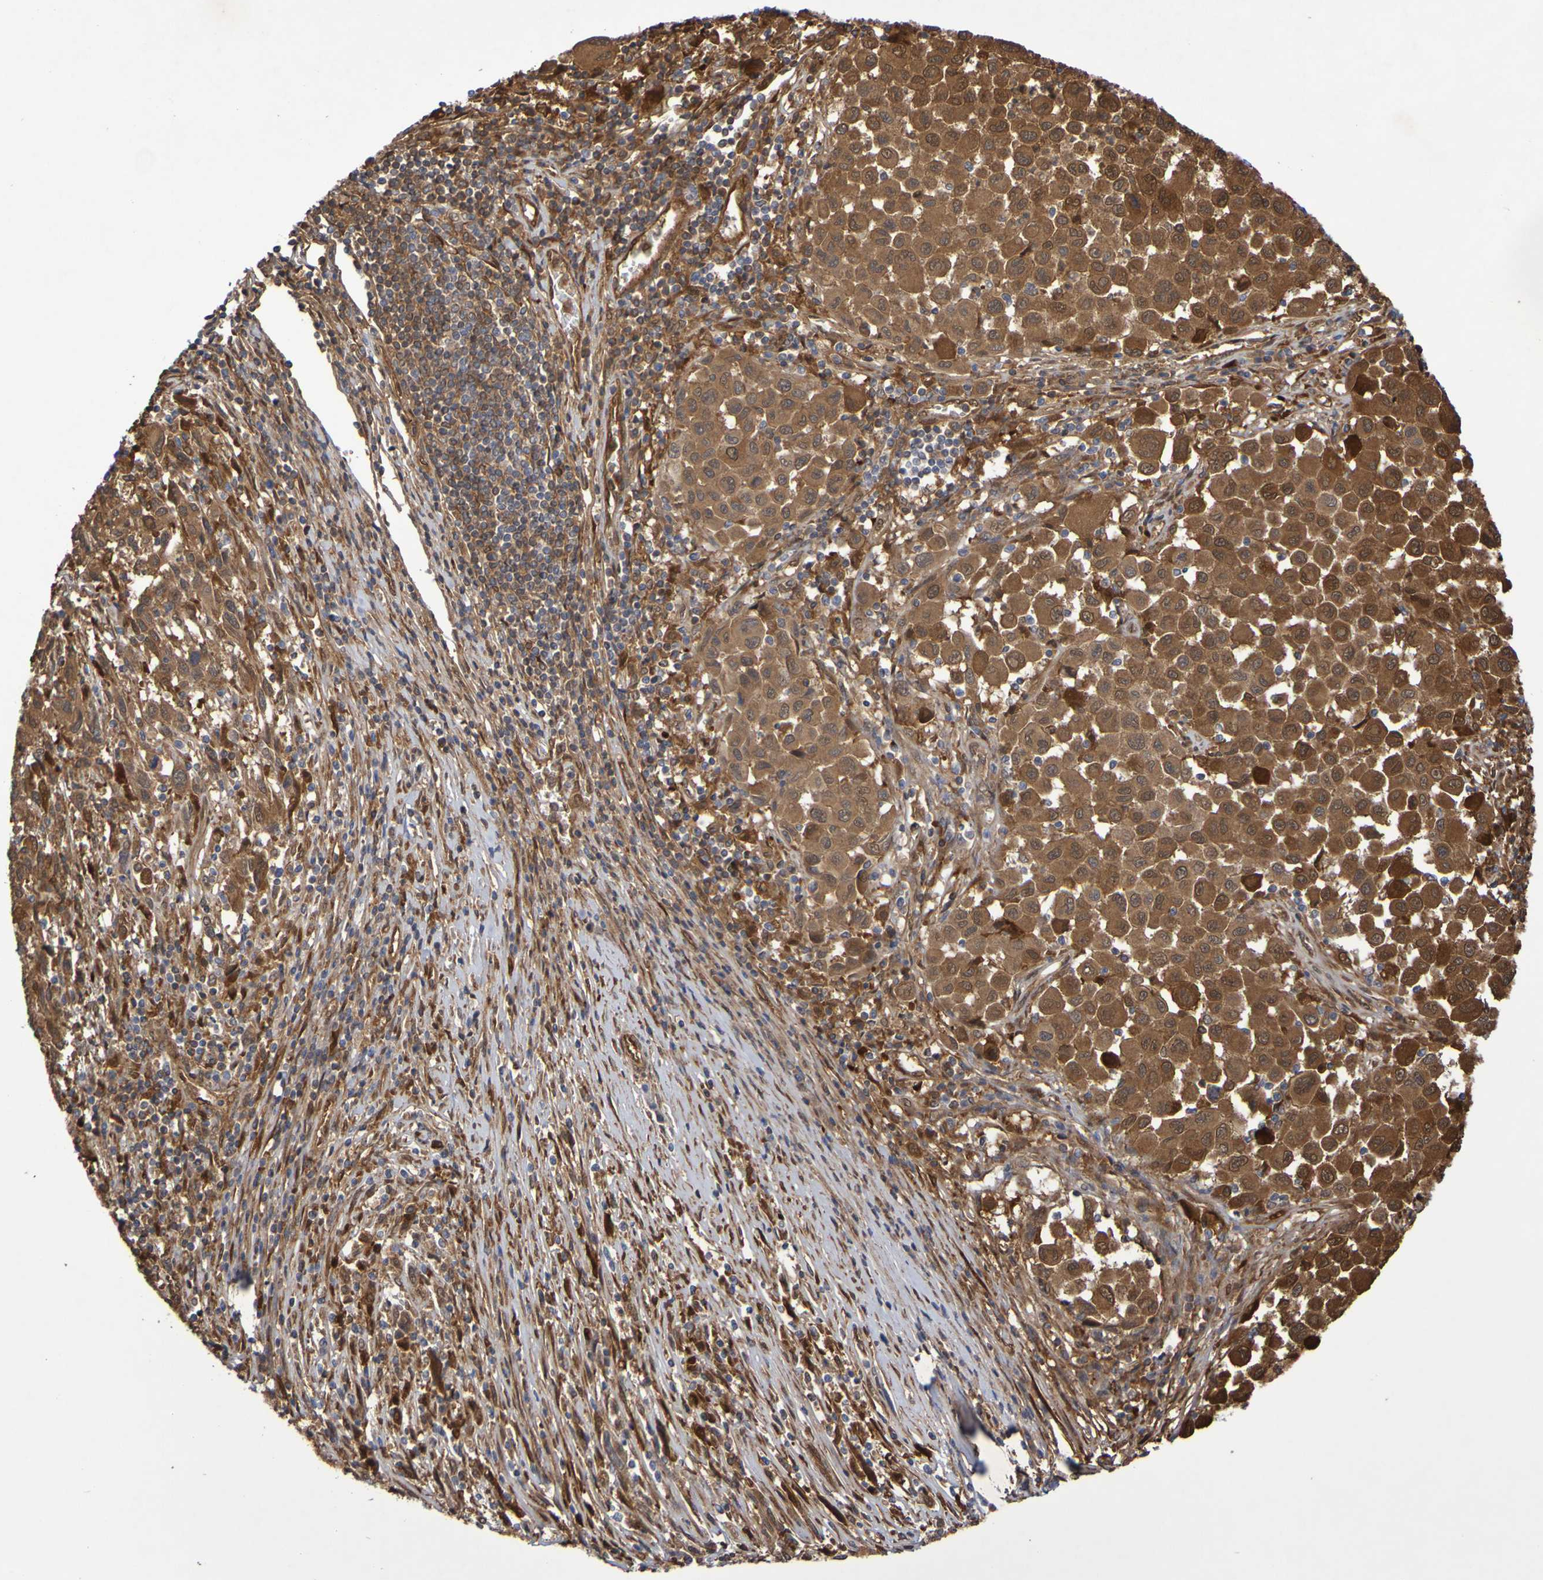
{"staining": {"intensity": "moderate", "quantity": ">75%", "location": "cytoplasmic/membranous"}, "tissue": "melanoma", "cell_type": "Tumor cells", "image_type": "cancer", "snomed": [{"axis": "morphology", "description": "Malignant melanoma, Metastatic site"}, {"axis": "topography", "description": "Lymph node"}], "caption": "Immunohistochemistry (DAB (3,3'-diaminobenzidine)) staining of melanoma demonstrates moderate cytoplasmic/membranous protein staining in approximately >75% of tumor cells.", "gene": "SERPINB6", "patient": {"sex": "male", "age": 61}}